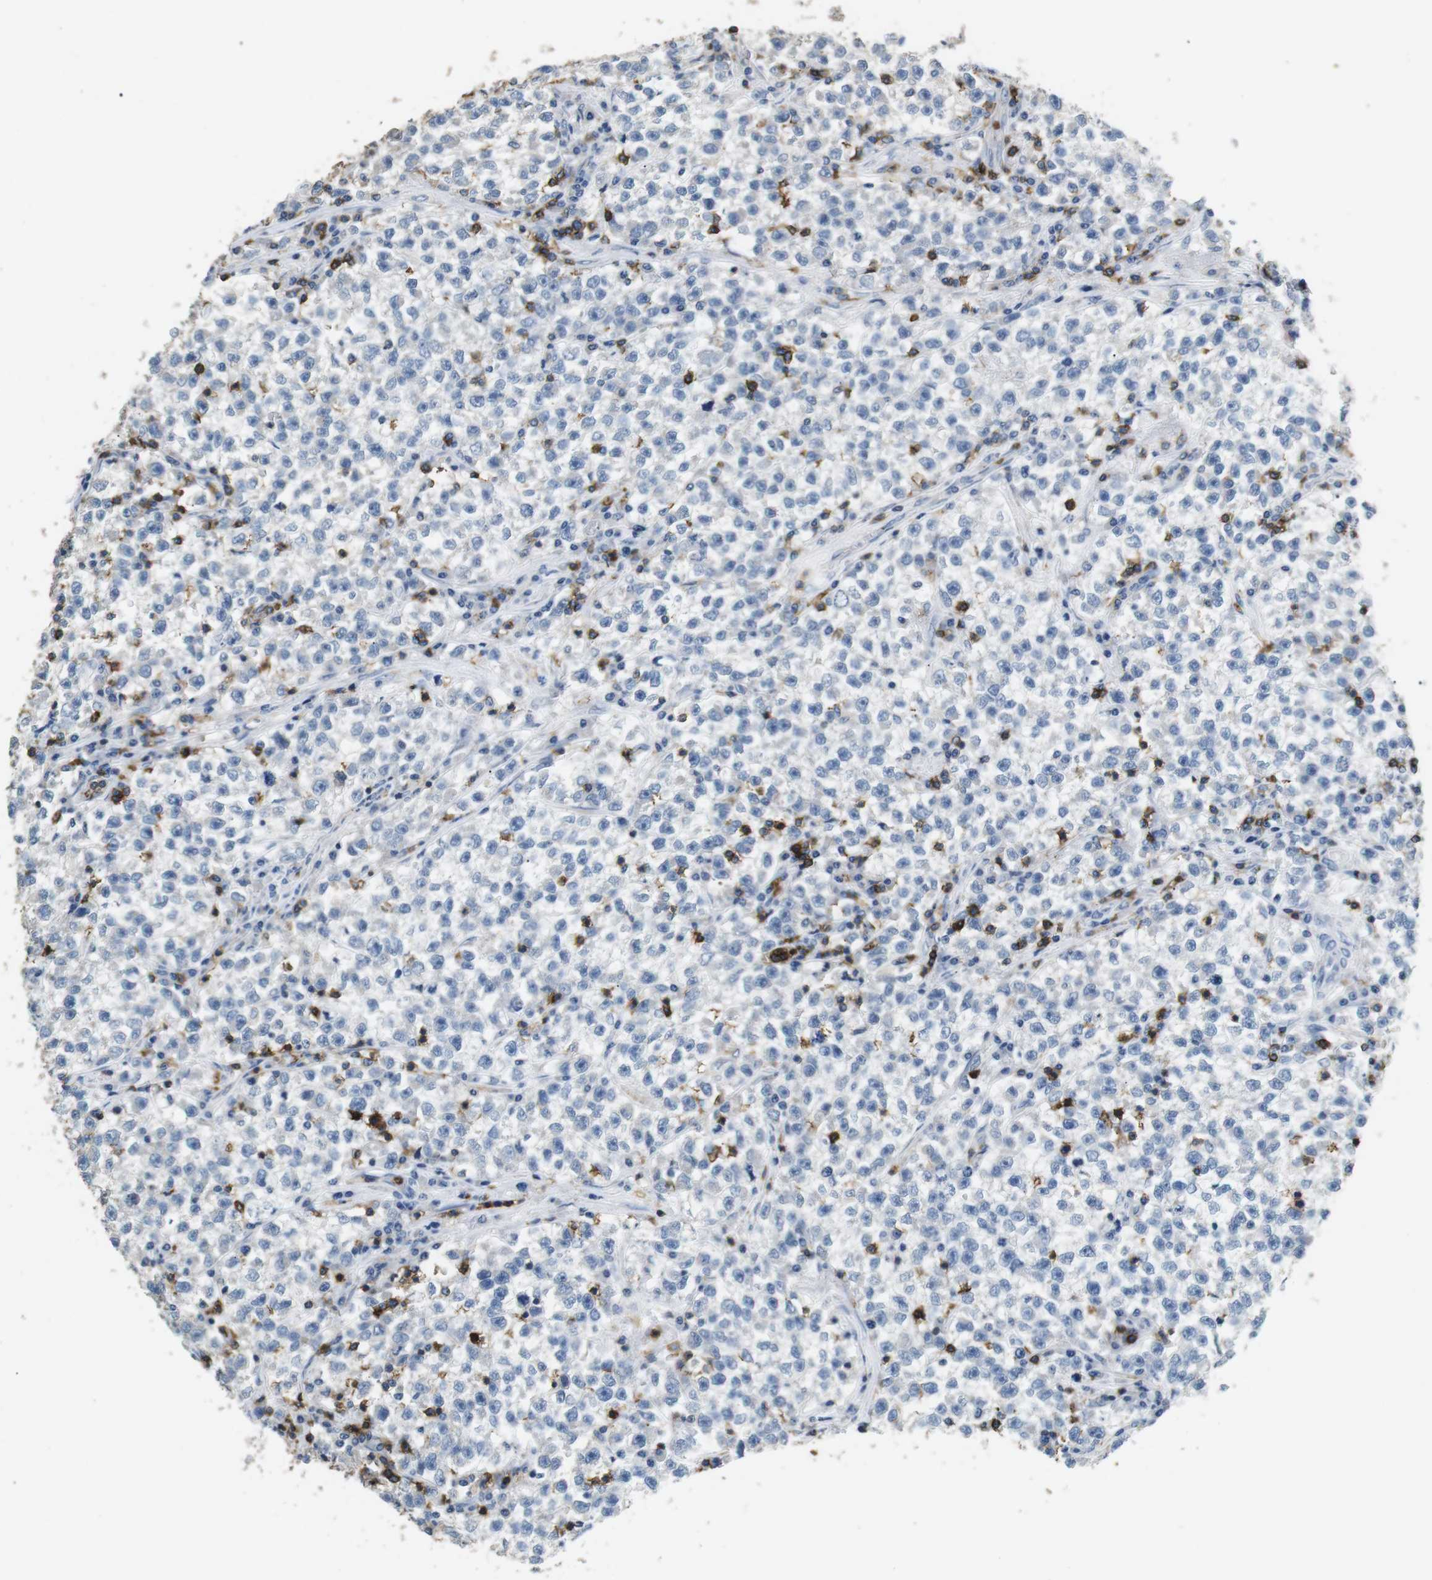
{"staining": {"intensity": "negative", "quantity": "none", "location": "none"}, "tissue": "testis cancer", "cell_type": "Tumor cells", "image_type": "cancer", "snomed": [{"axis": "morphology", "description": "Seminoma, NOS"}, {"axis": "topography", "description": "Testis"}], "caption": "Tumor cells show no significant protein expression in testis cancer (seminoma).", "gene": "CD6", "patient": {"sex": "male", "age": 22}}